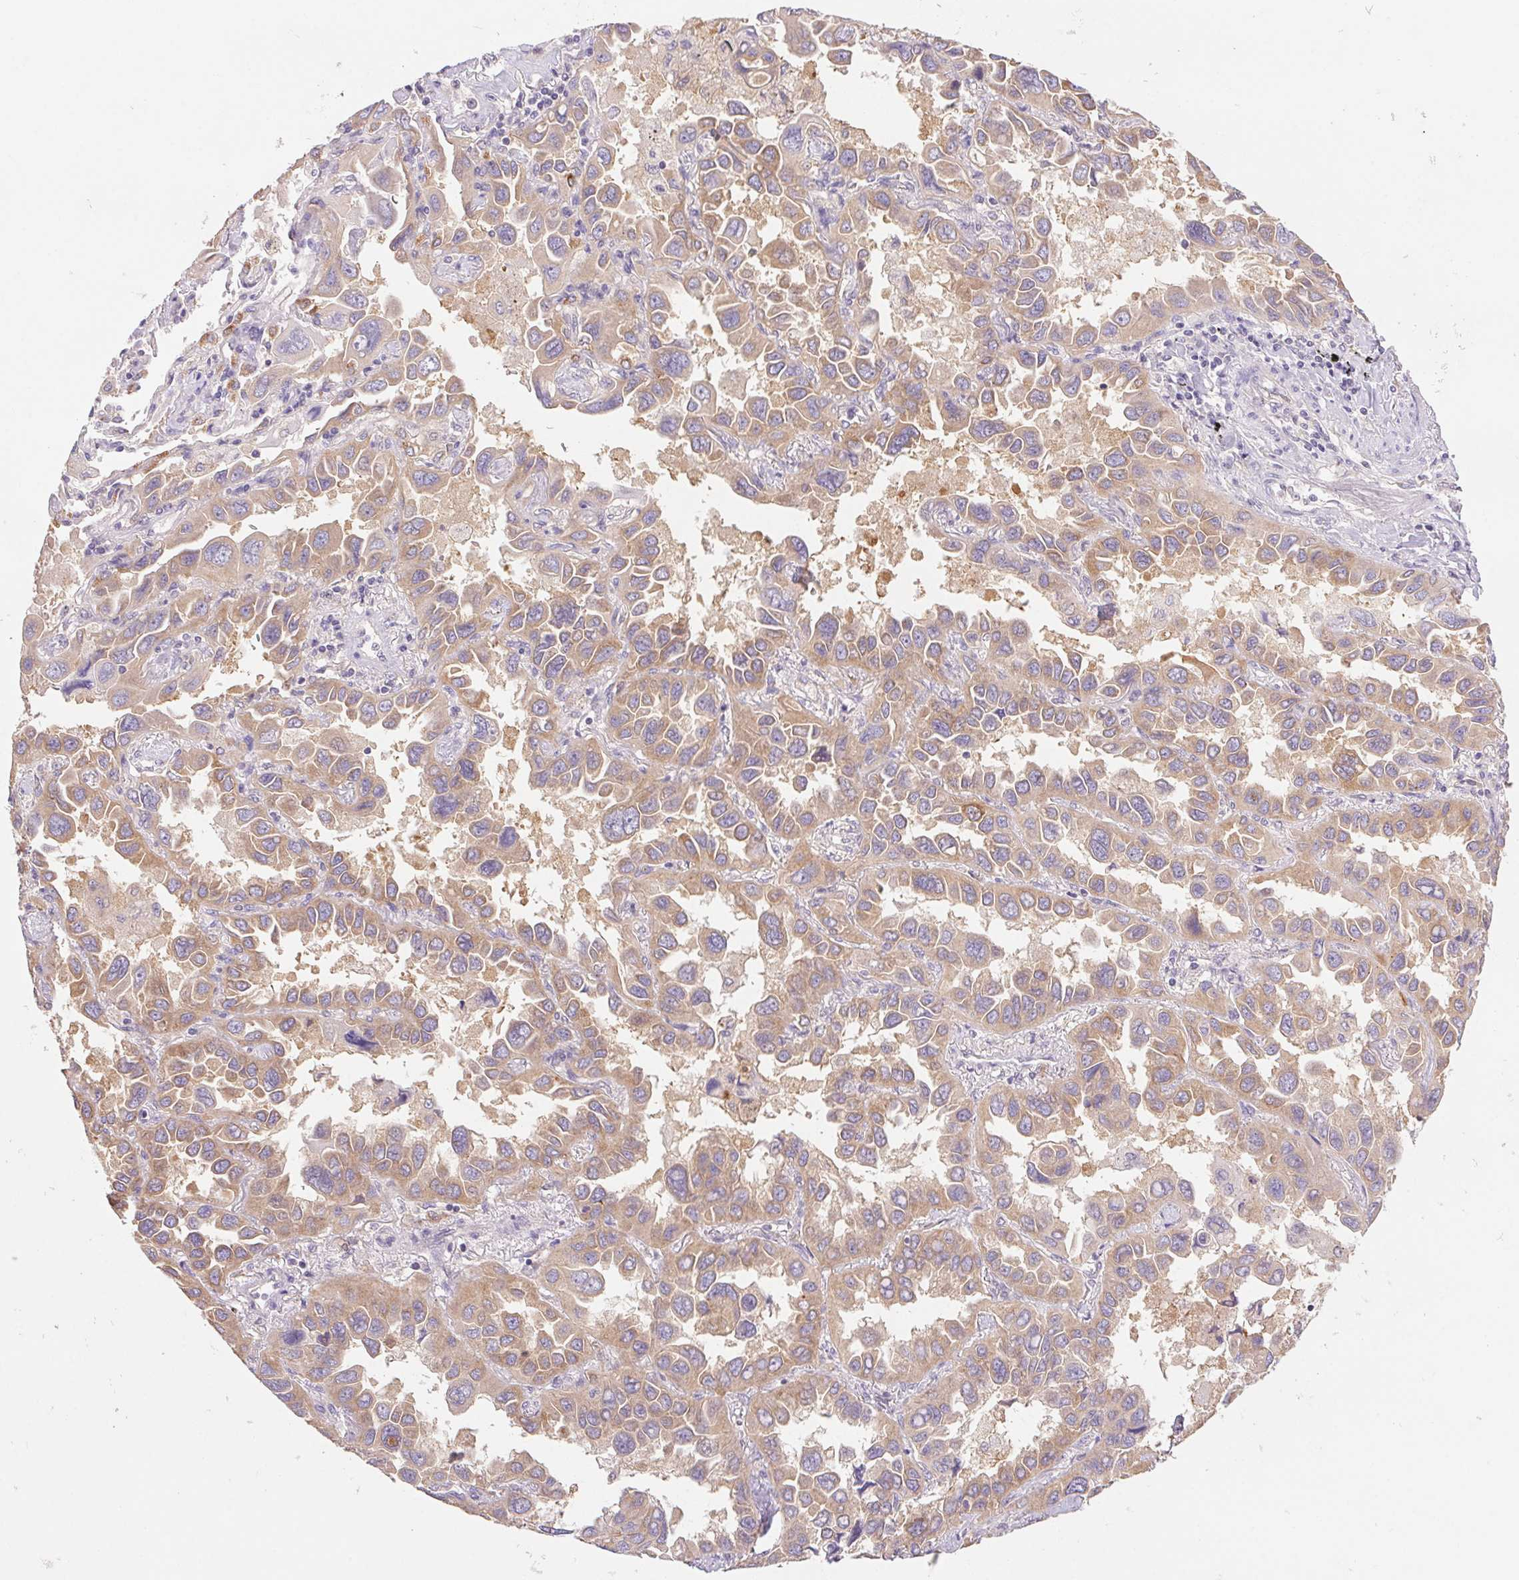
{"staining": {"intensity": "moderate", "quantity": ">75%", "location": "cytoplasmic/membranous"}, "tissue": "lung cancer", "cell_type": "Tumor cells", "image_type": "cancer", "snomed": [{"axis": "morphology", "description": "Adenocarcinoma, NOS"}, {"axis": "topography", "description": "Lung"}], "caption": "Lung adenocarcinoma stained for a protein demonstrates moderate cytoplasmic/membranous positivity in tumor cells.", "gene": "RAB1A", "patient": {"sex": "male", "age": 64}}